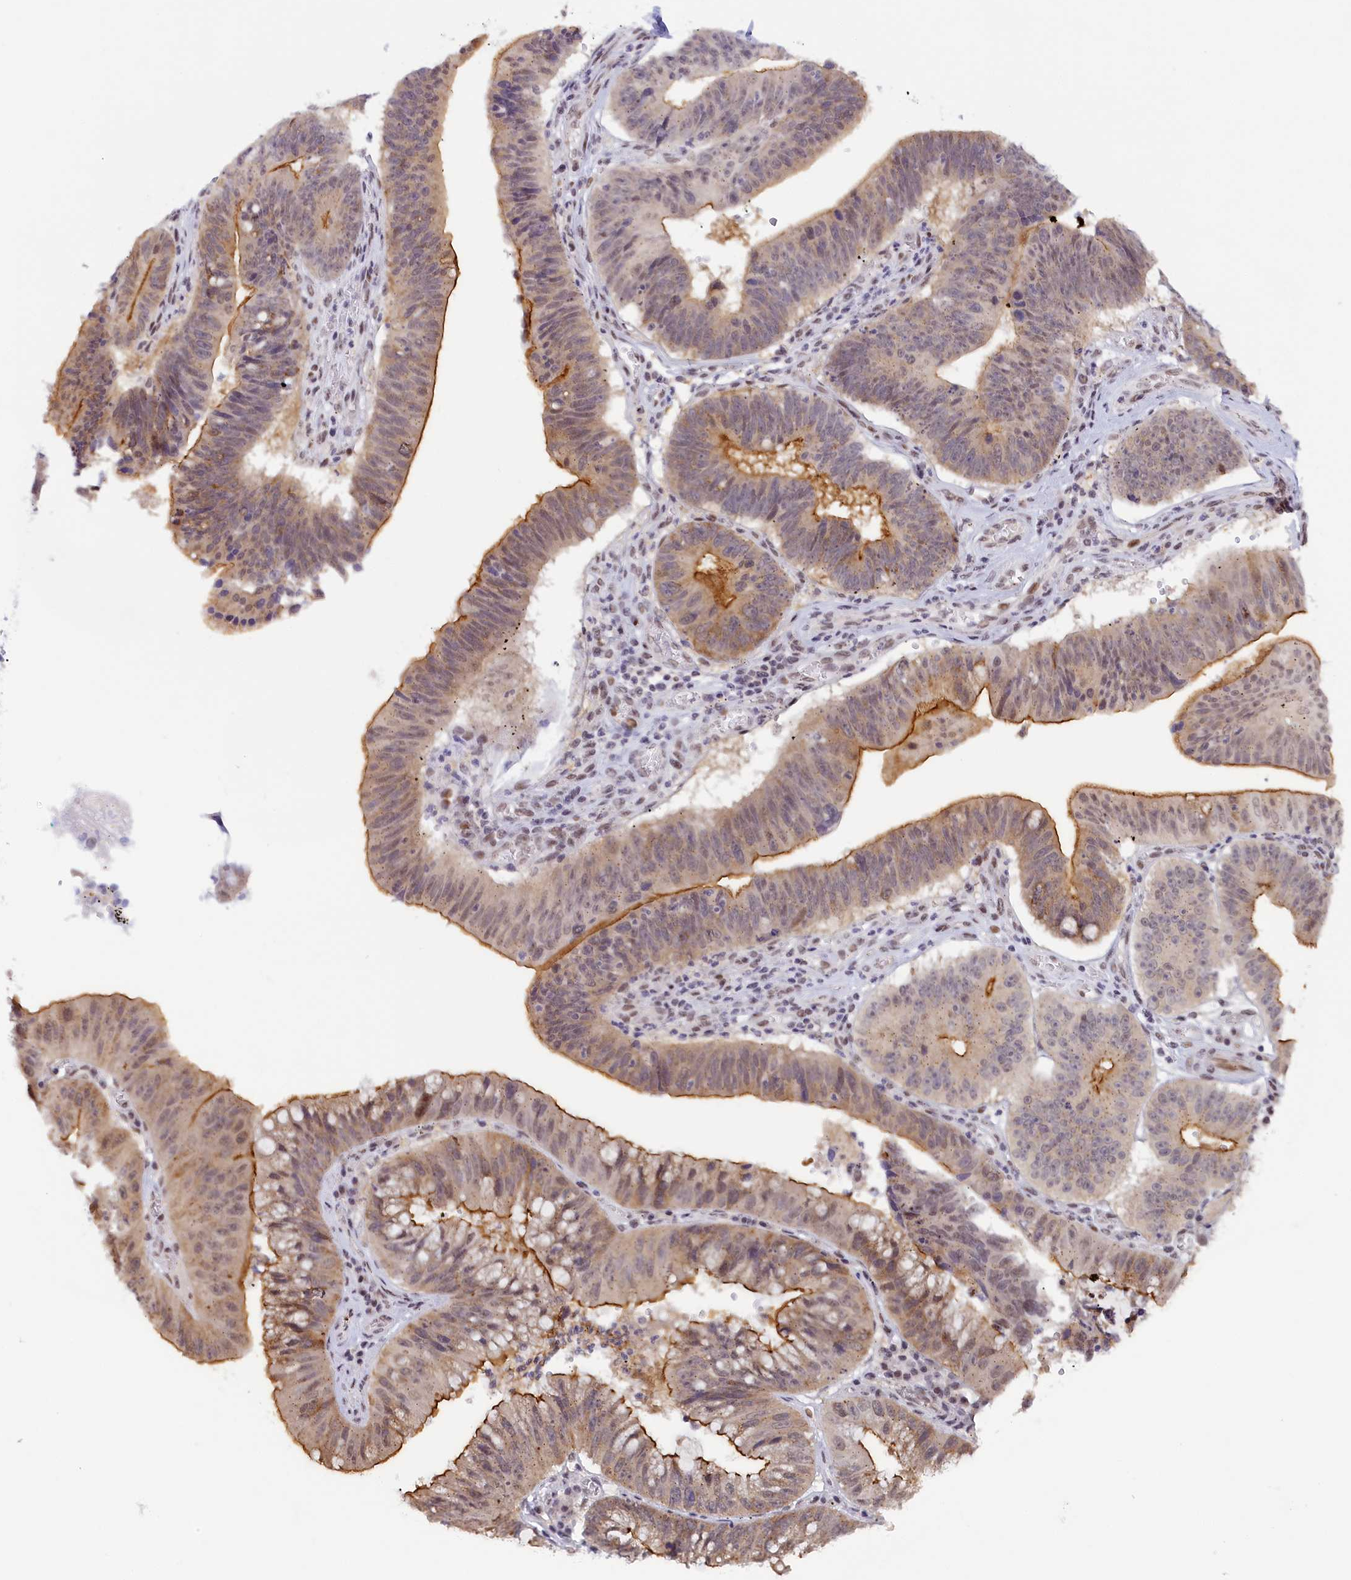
{"staining": {"intensity": "moderate", "quantity": "25%-75%", "location": "cytoplasmic/membranous,nuclear"}, "tissue": "stomach cancer", "cell_type": "Tumor cells", "image_type": "cancer", "snomed": [{"axis": "morphology", "description": "Adenocarcinoma, NOS"}, {"axis": "topography", "description": "Stomach"}], "caption": "The micrograph demonstrates a brown stain indicating the presence of a protein in the cytoplasmic/membranous and nuclear of tumor cells in stomach cancer (adenocarcinoma).", "gene": "SEC31B", "patient": {"sex": "male", "age": 59}}